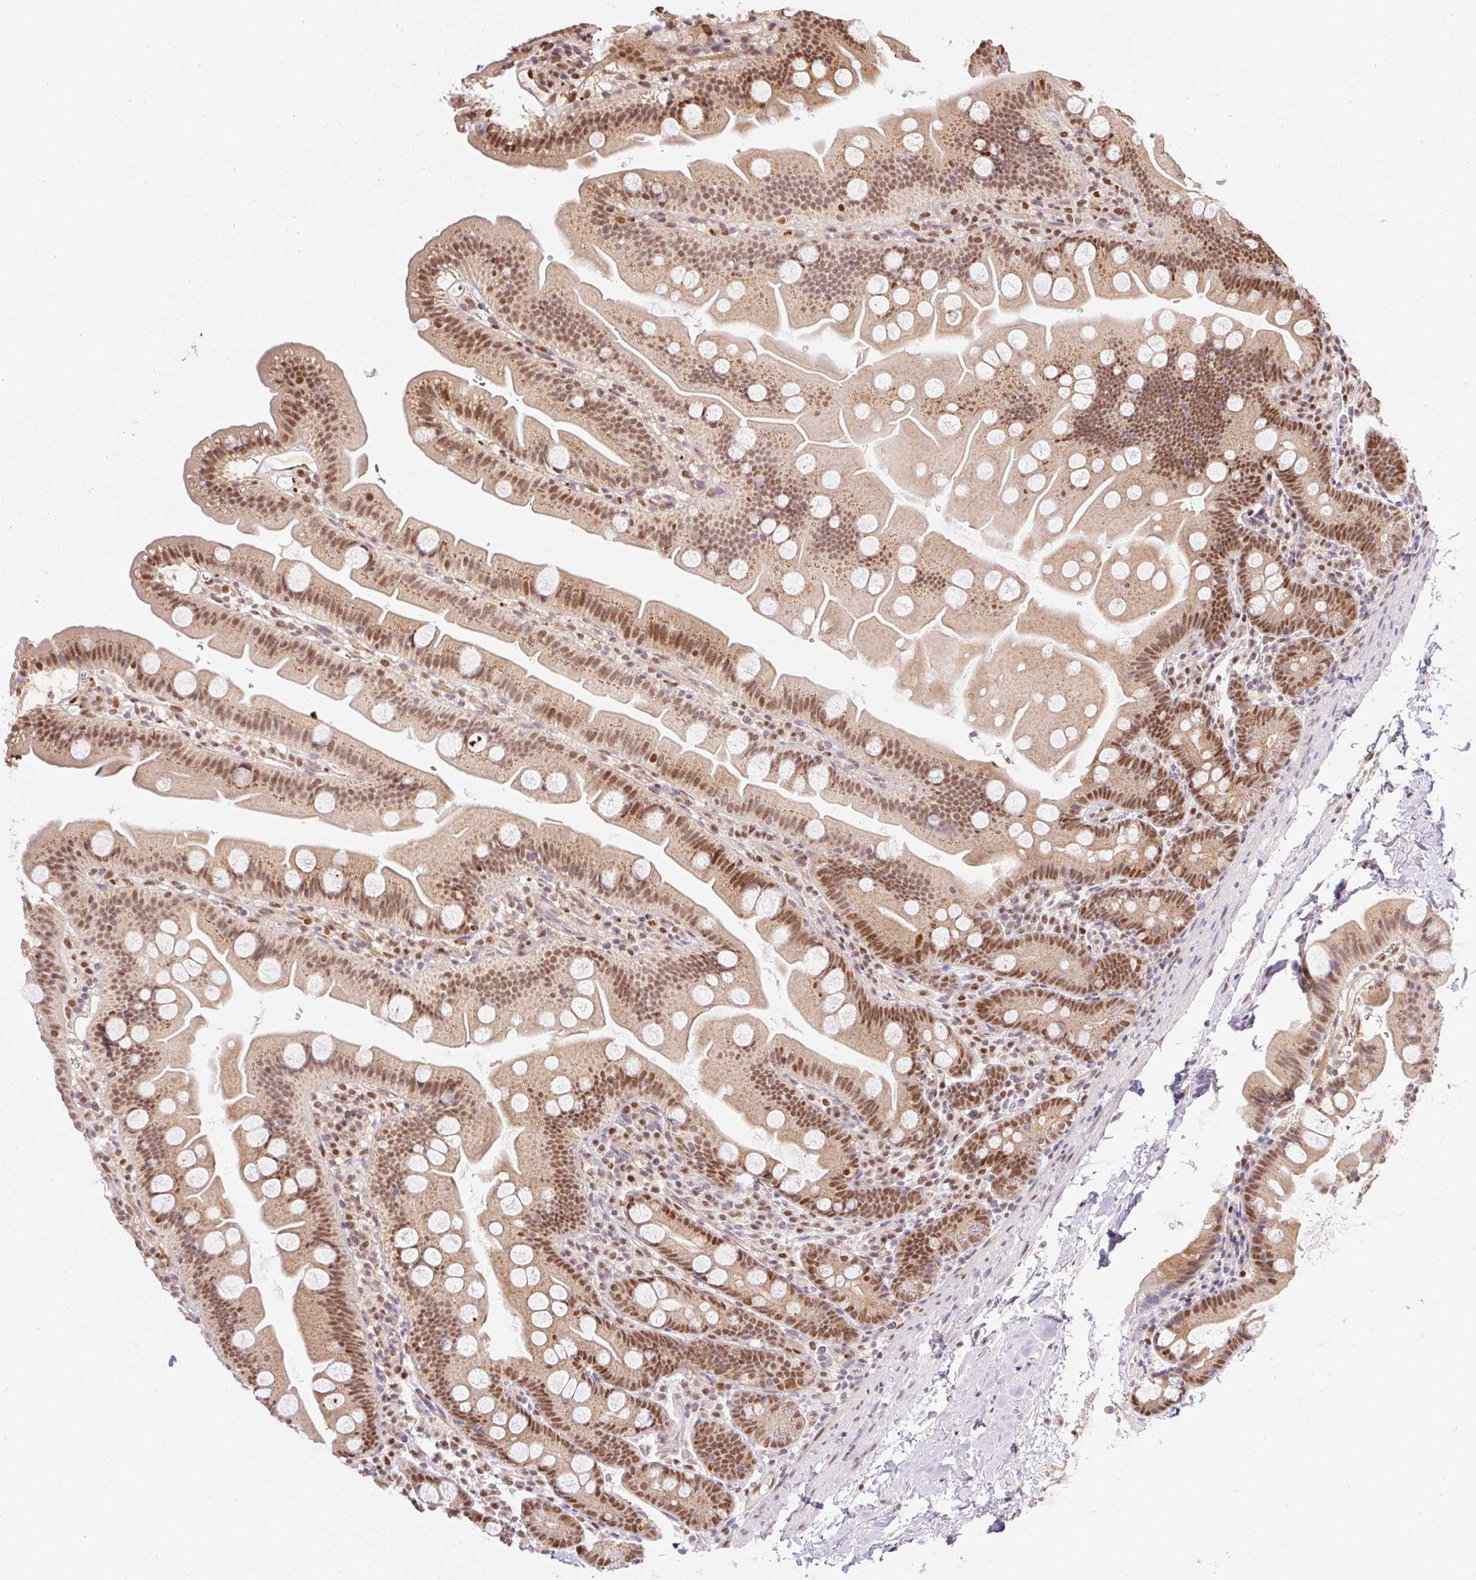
{"staining": {"intensity": "strong", "quantity": ">75%", "location": "nuclear"}, "tissue": "small intestine", "cell_type": "Glandular cells", "image_type": "normal", "snomed": [{"axis": "morphology", "description": "Normal tissue, NOS"}, {"axis": "topography", "description": "Small intestine"}], "caption": "Immunohistochemistry photomicrograph of normal human small intestine stained for a protein (brown), which reveals high levels of strong nuclear positivity in about >75% of glandular cells.", "gene": "GPR139", "patient": {"sex": "female", "age": 68}}